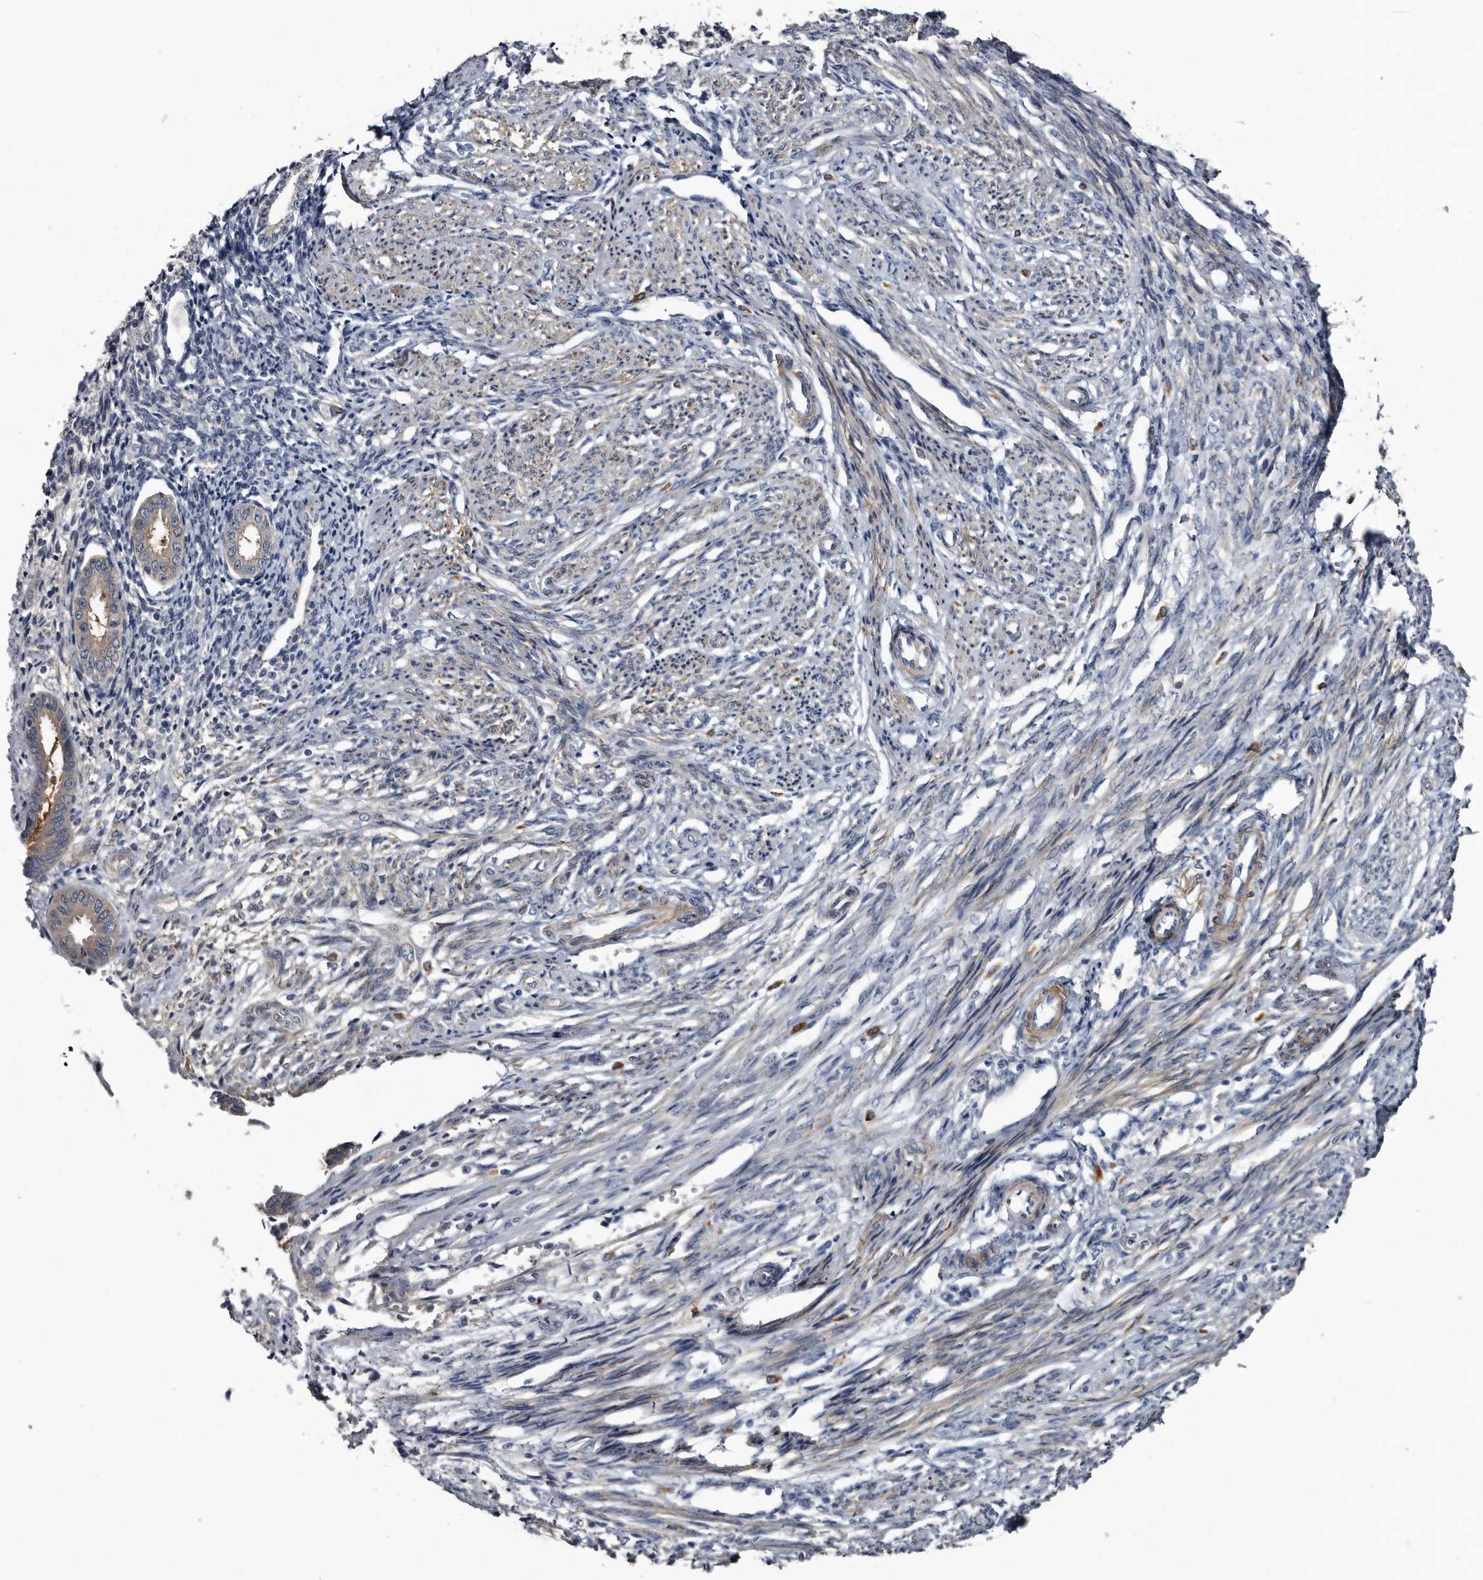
{"staining": {"intensity": "negative", "quantity": "none", "location": "none"}, "tissue": "endometrium", "cell_type": "Cells in endometrial stroma", "image_type": "normal", "snomed": [{"axis": "morphology", "description": "Normal tissue, NOS"}, {"axis": "topography", "description": "Endometrium"}], "caption": "There is no significant staining in cells in endometrial stroma of endometrium. The staining is performed using DAB (3,3'-diaminobenzidine) brown chromogen with nuclei counter-stained in using hematoxylin.", "gene": "IARS1", "patient": {"sex": "female", "age": 56}}